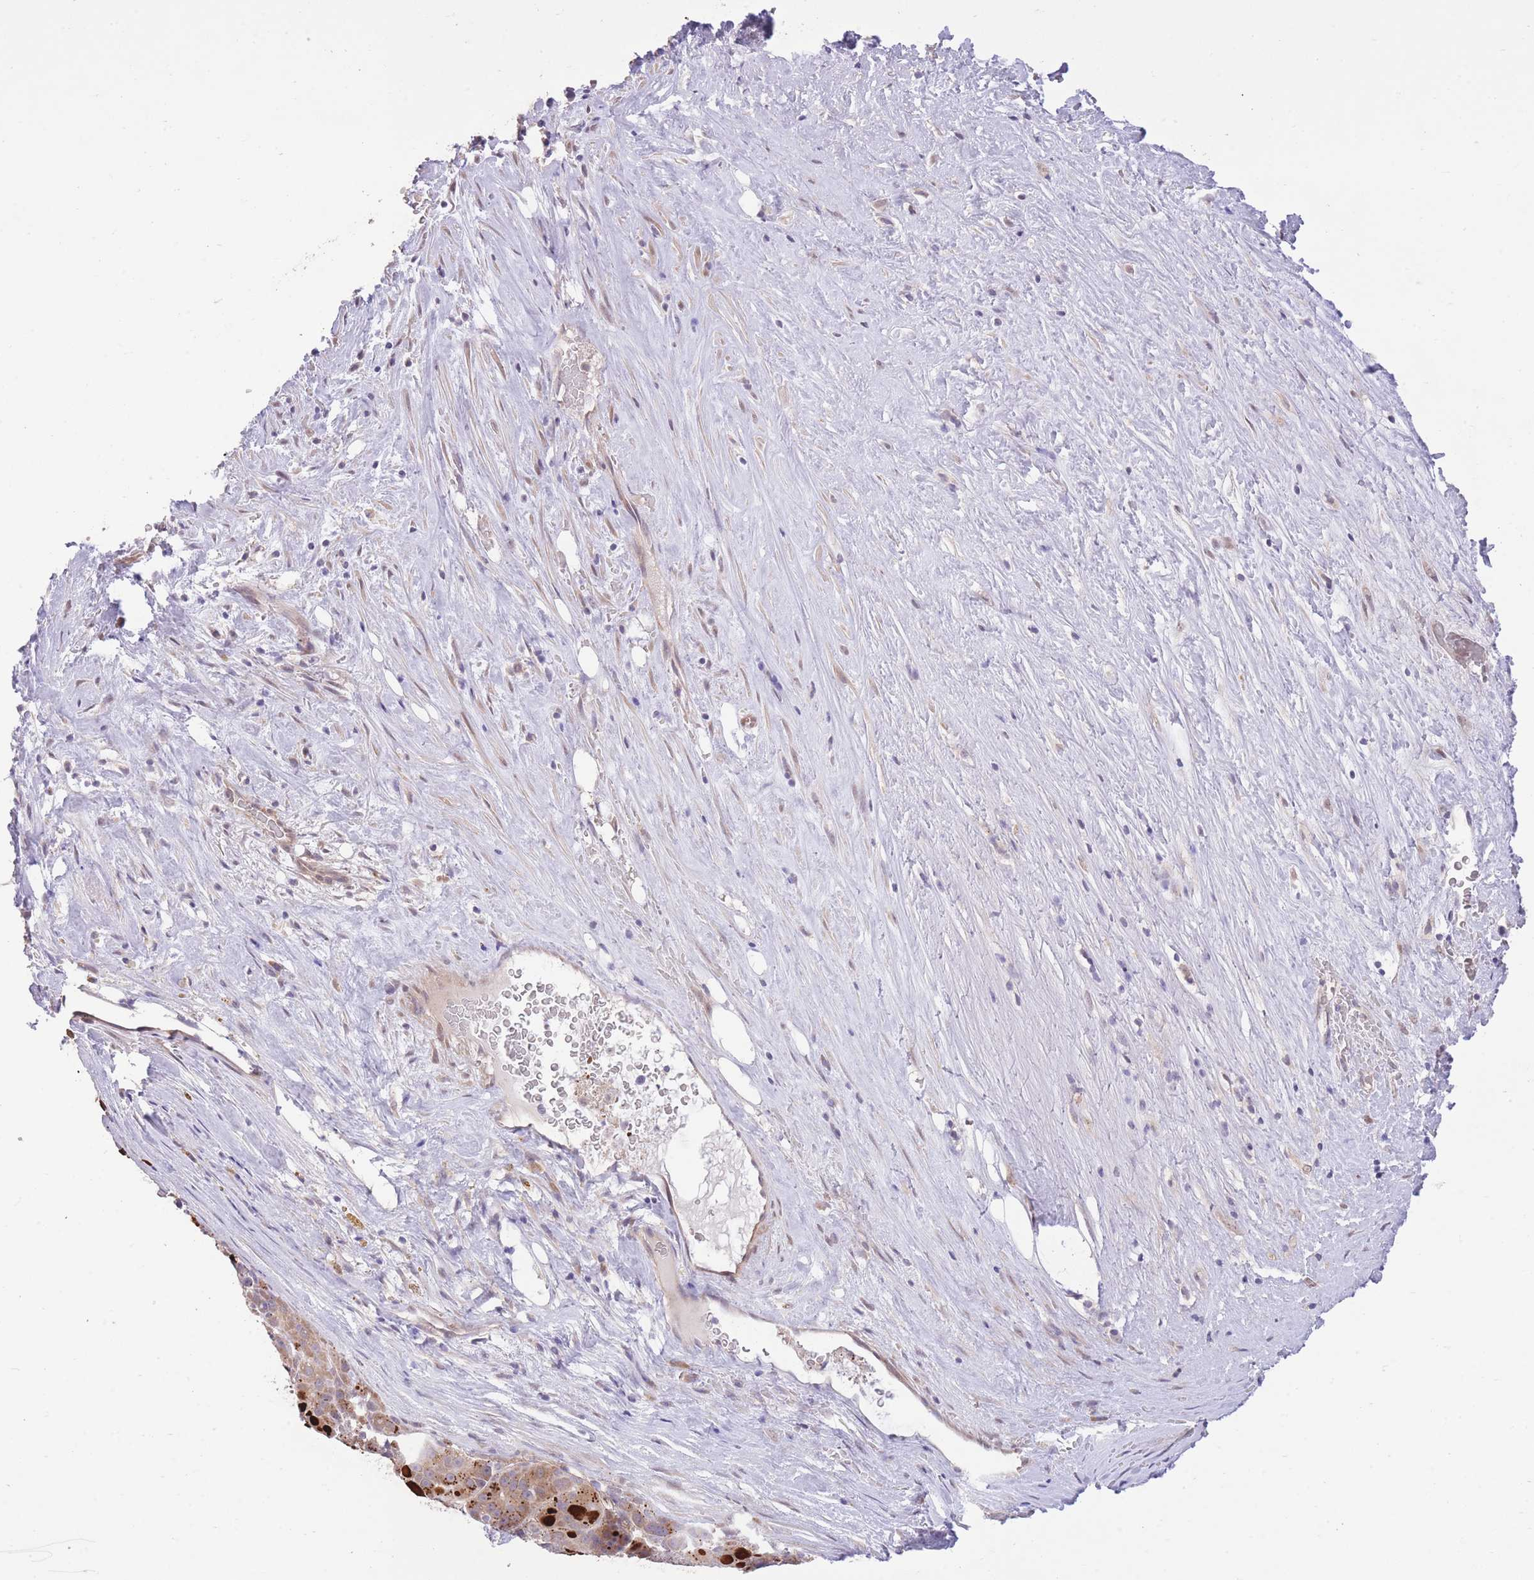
{"staining": {"intensity": "moderate", "quantity": ">75%", "location": "cytoplasmic/membranous"}, "tissue": "liver cancer", "cell_type": "Tumor cells", "image_type": "cancer", "snomed": [{"axis": "morphology", "description": "Carcinoma, Hepatocellular, NOS"}, {"axis": "topography", "description": "Liver"}], "caption": "Immunohistochemistry (DAB) staining of hepatocellular carcinoma (liver) reveals moderate cytoplasmic/membranous protein expression in about >75% of tumor cells.", "gene": "ELOA2", "patient": {"sex": "male", "age": 76}}